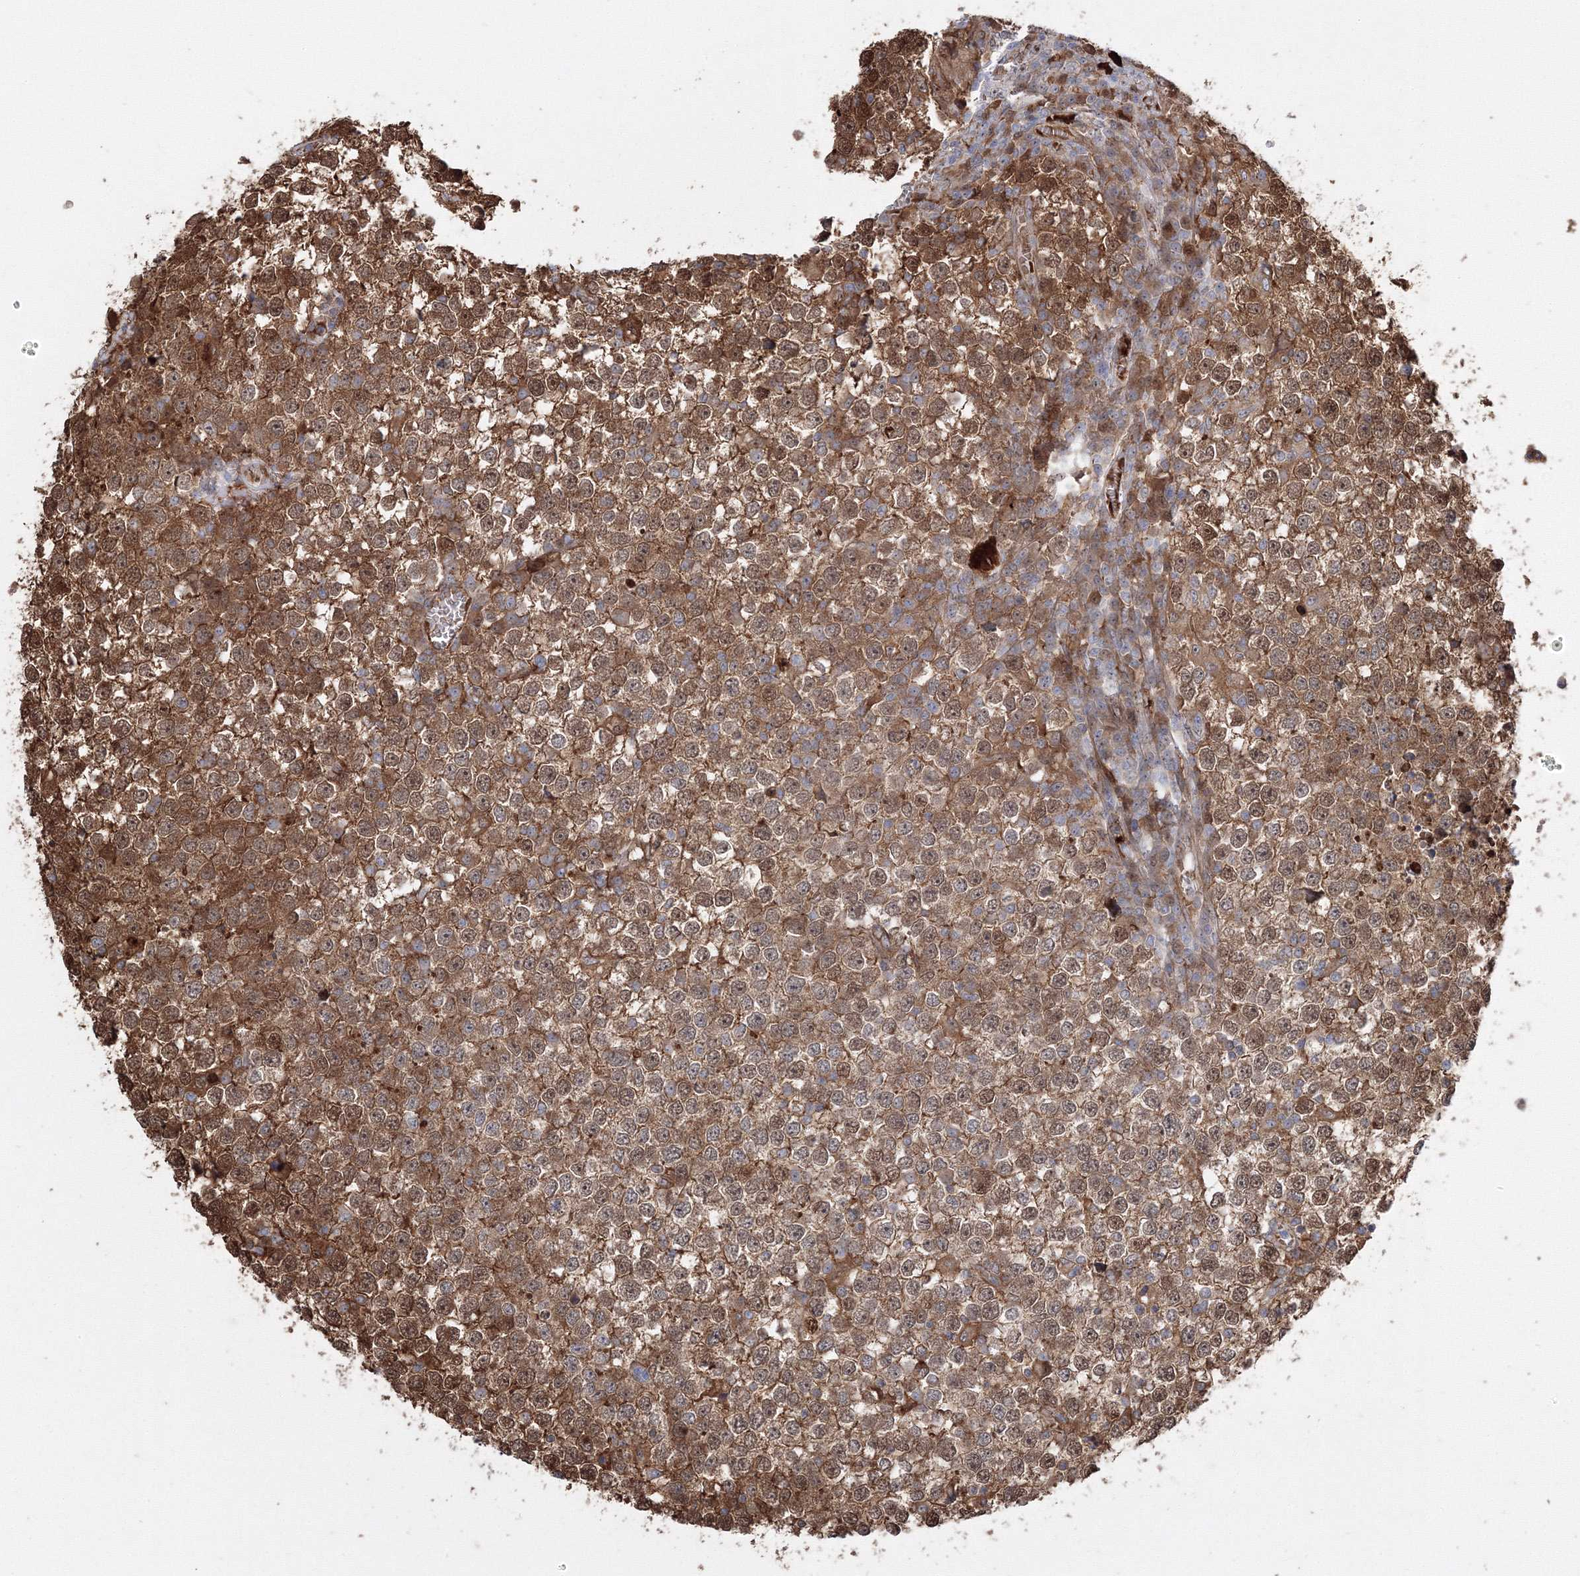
{"staining": {"intensity": "moderate", "quantity": ">75%", "location": "cytoplasmic/membranous,nuclear"}, "tissue": "testis cancer", "cell_type": "Tumor cells", "image_type": "cancer", "snomed": [{"axis": "morphology", "description": "Seminoma, NOS"}, {"axis": "topography", "description": "Testis"}], "caption": "Testis cancer (seminoma) stained with DAB IHC exhibits medium levels of moderate cytoplasmic/membranous and nuclear positivity in about >75% of tumor cells.", "gene": "NPM3", "patient": {"sex": "male", "age": 65}}